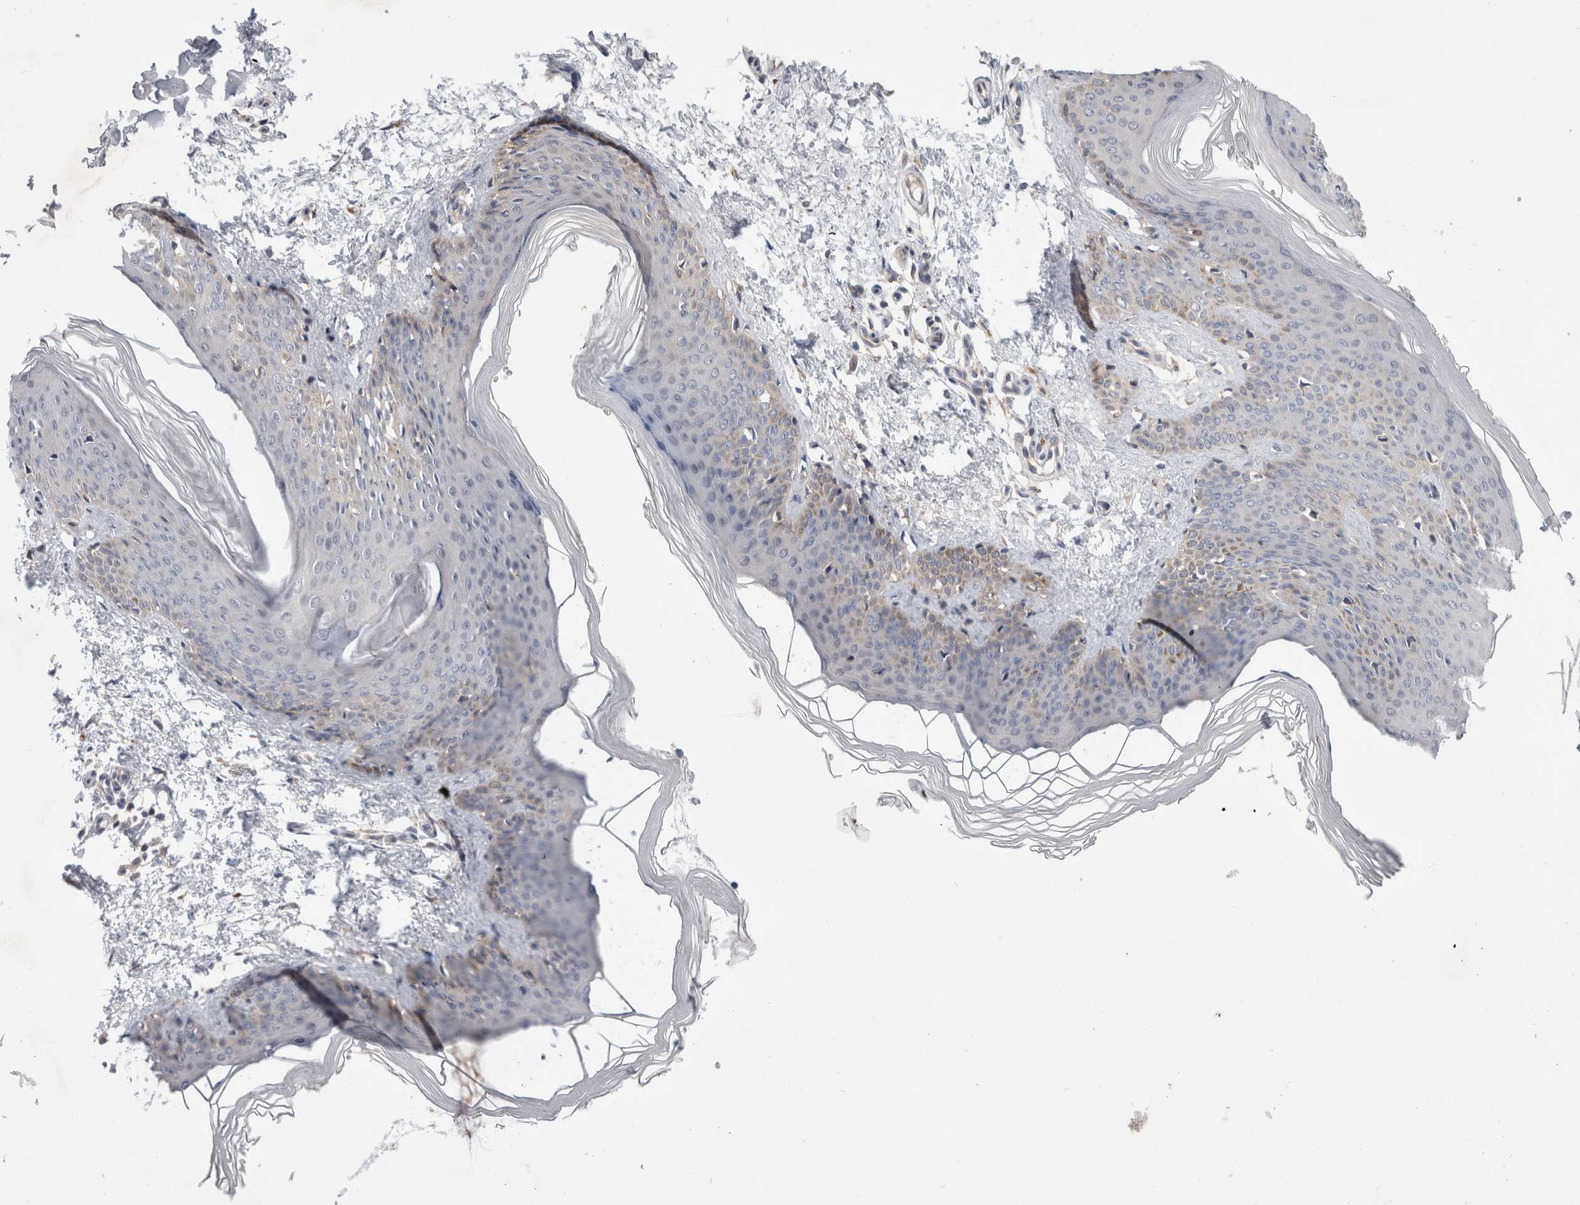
{"staining": {"intensity": "weak", "quantity": "25%-75%", "location": "cytoplasmic/membranous"}, "tissue": "skin", "cell_type": "Fibroblasts", "image_type": "normal", "snomed": [{"axis": "morphology", "description": "Normal tissue, NOS"}, {"axis": "topography", "description": "Skin"}], "caption": "Unremarkable skin reveals weak cytoplasmic/membranous expression in about 25%-75% of fibroblasts.", "gene": "MRPL37", "patient": {"sex": "female", "age": 27}}